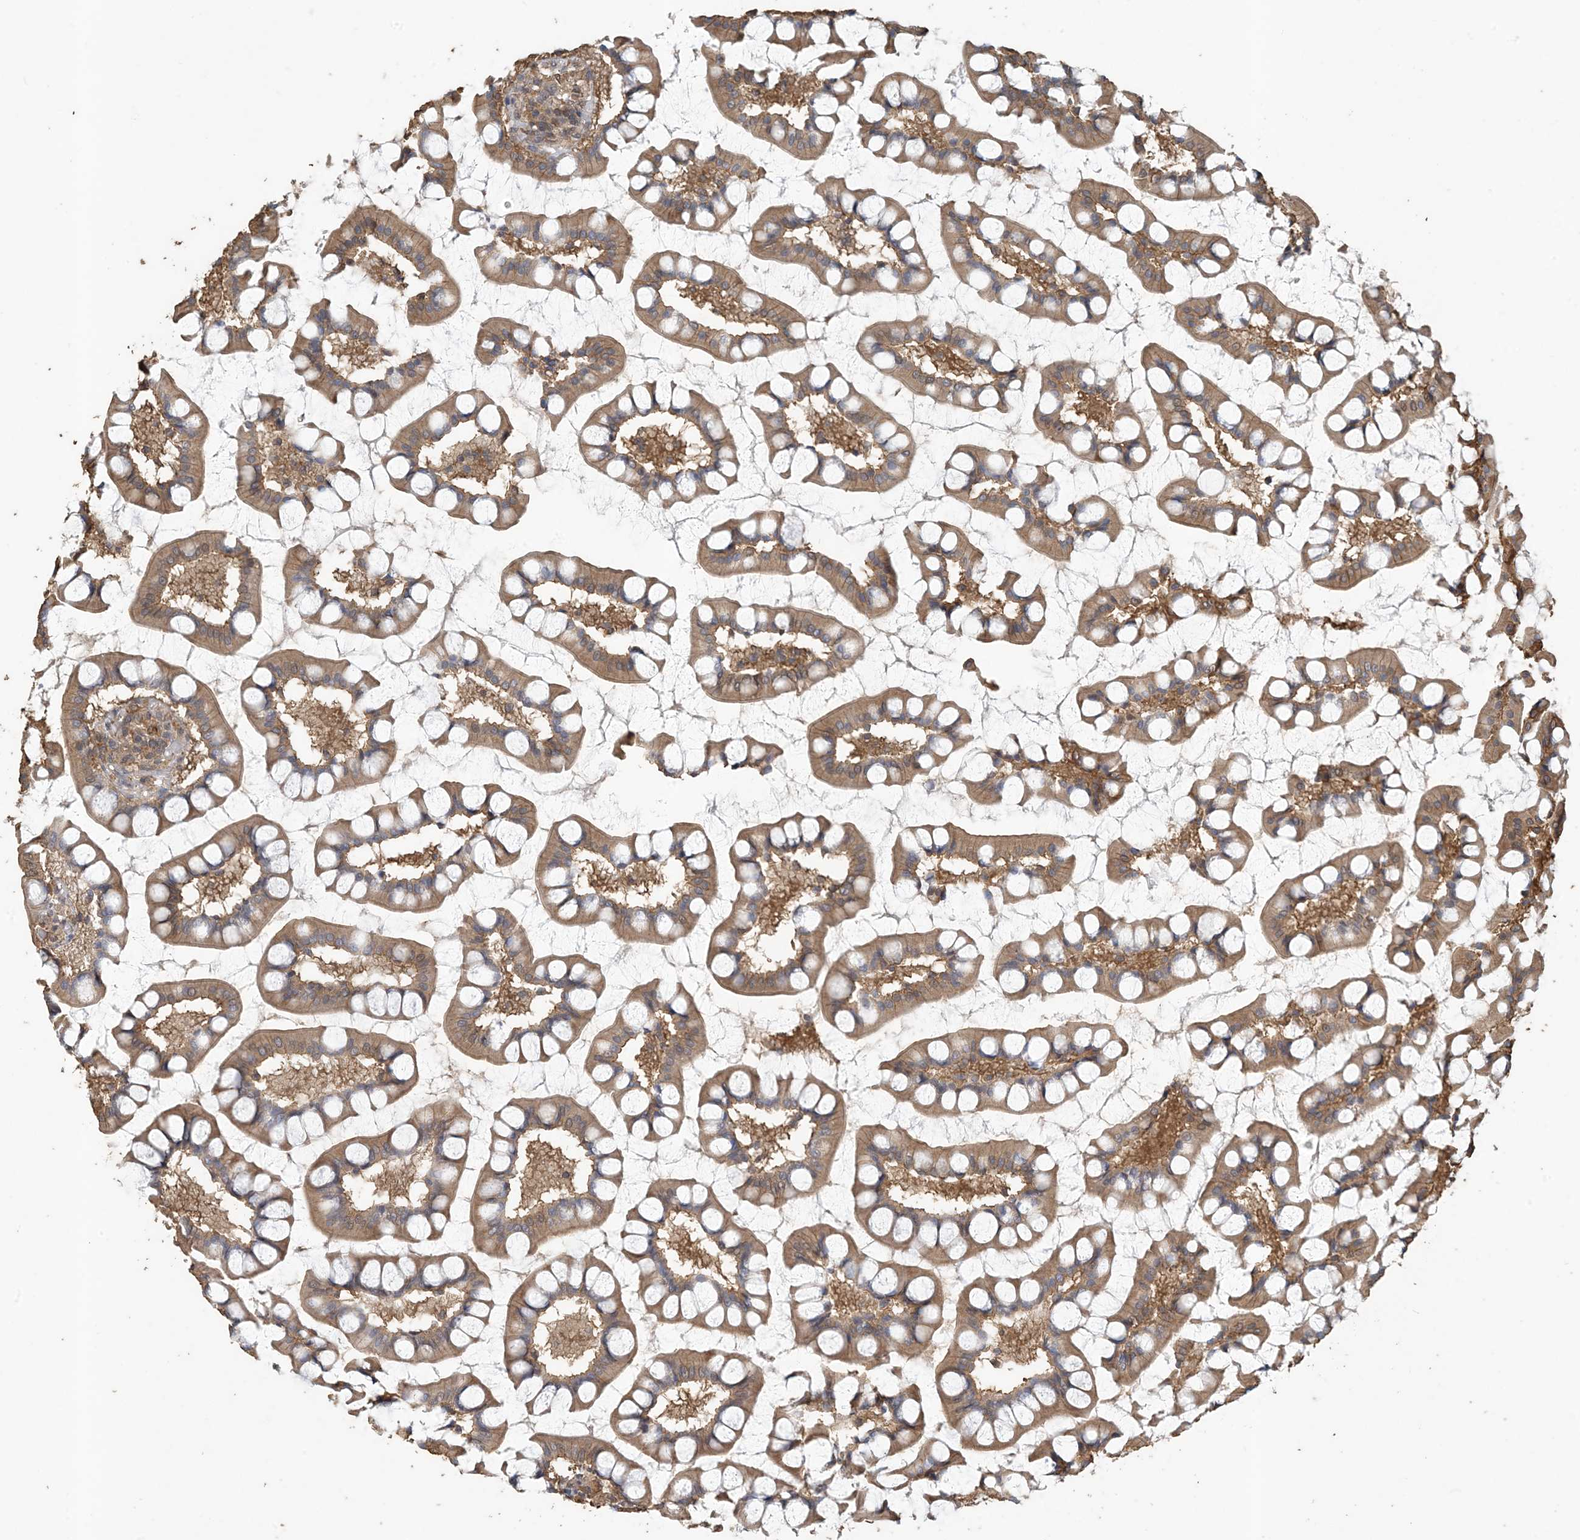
{"staining": {"intensity": "moderate", "quantity": ">75%", "location": "cytoplasmic/membranous"}, "tissue": "small intestine", "cell_type": "Glandular cells", "image_type": "normal", "snomed": [{"axis": "morphology", "description": "Normal tissue, NOS"}, {"axis": "topography", "description": "Small intestine"}], "caption": "Moderate cytoplasmic/membranous expression is present in about >75% of glandular cells in unremarkable small intestine. The protein of interest is stained brown, and the nuclei are stained in blue (DAB (3,3'-diaminobenzidine) IHC with brightfield microscopy, high magnification).", "gene": "ZC3H12A", "patient": {"sex": "male", "age": 52}}